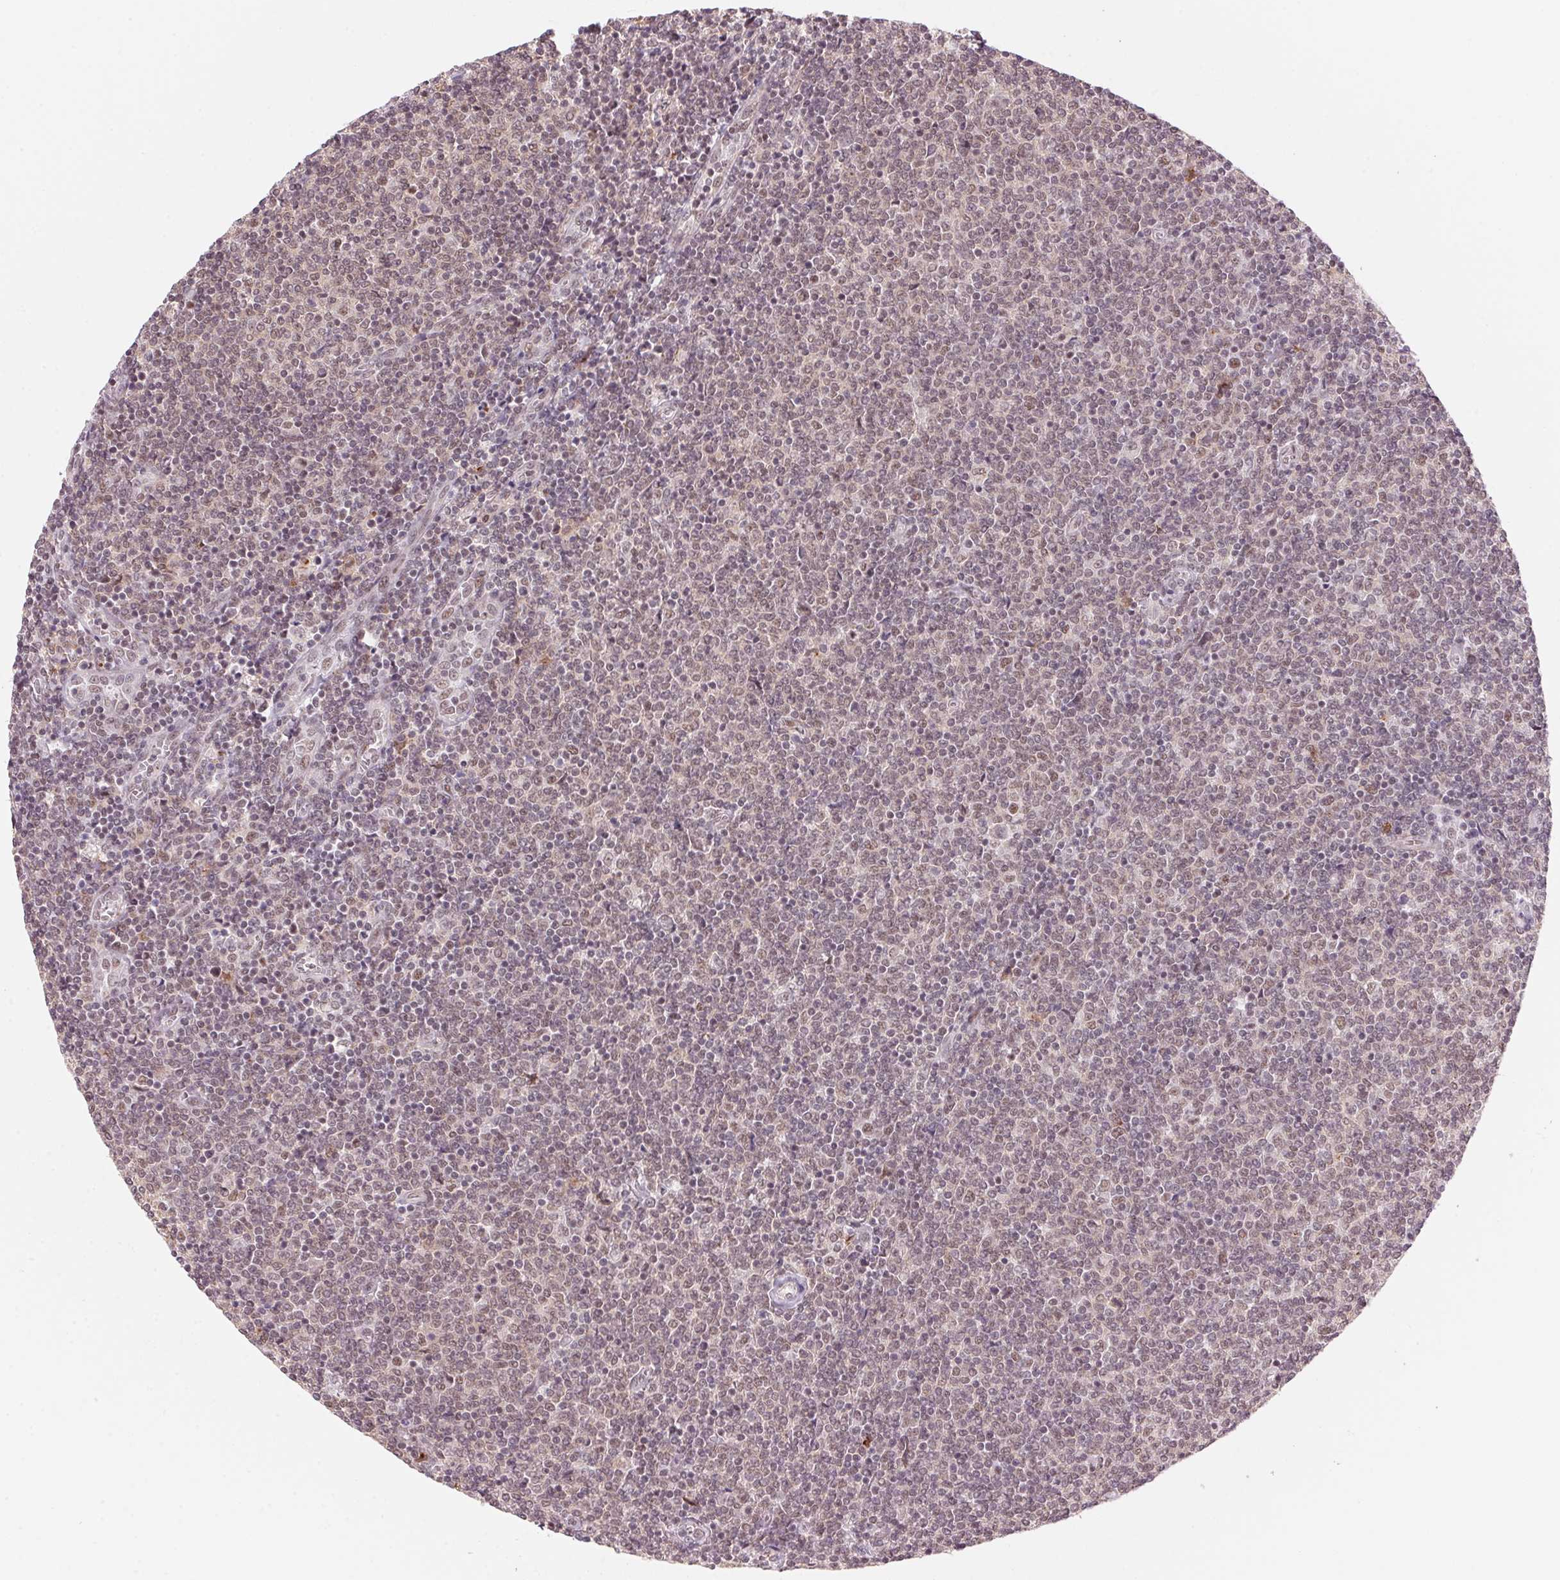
{"staining": {"intensity": "weak", "quantity": "25%-75%", "location": "nuclear"}, "tissue": "lymphoma", "cell_type": "Tumor cells", "image_type": "cancer", "snomed": [{"axis": "morphology", "description": "Malignant lymphoma, non-Hodgkin's type, Low grade"}, {"axis": "topography", "description": "Lymph node"}], "caption": "This histopathology image shows immunohistochemistry (IHC) staining of malignant lymphoma, non-Hodgkin's type (low-grade), with low weak nuclear expression in approximately 25%-75% of tumor cells.", "gene": "HNRNPDL", "patient": {"sex": "male", "age": 52}}